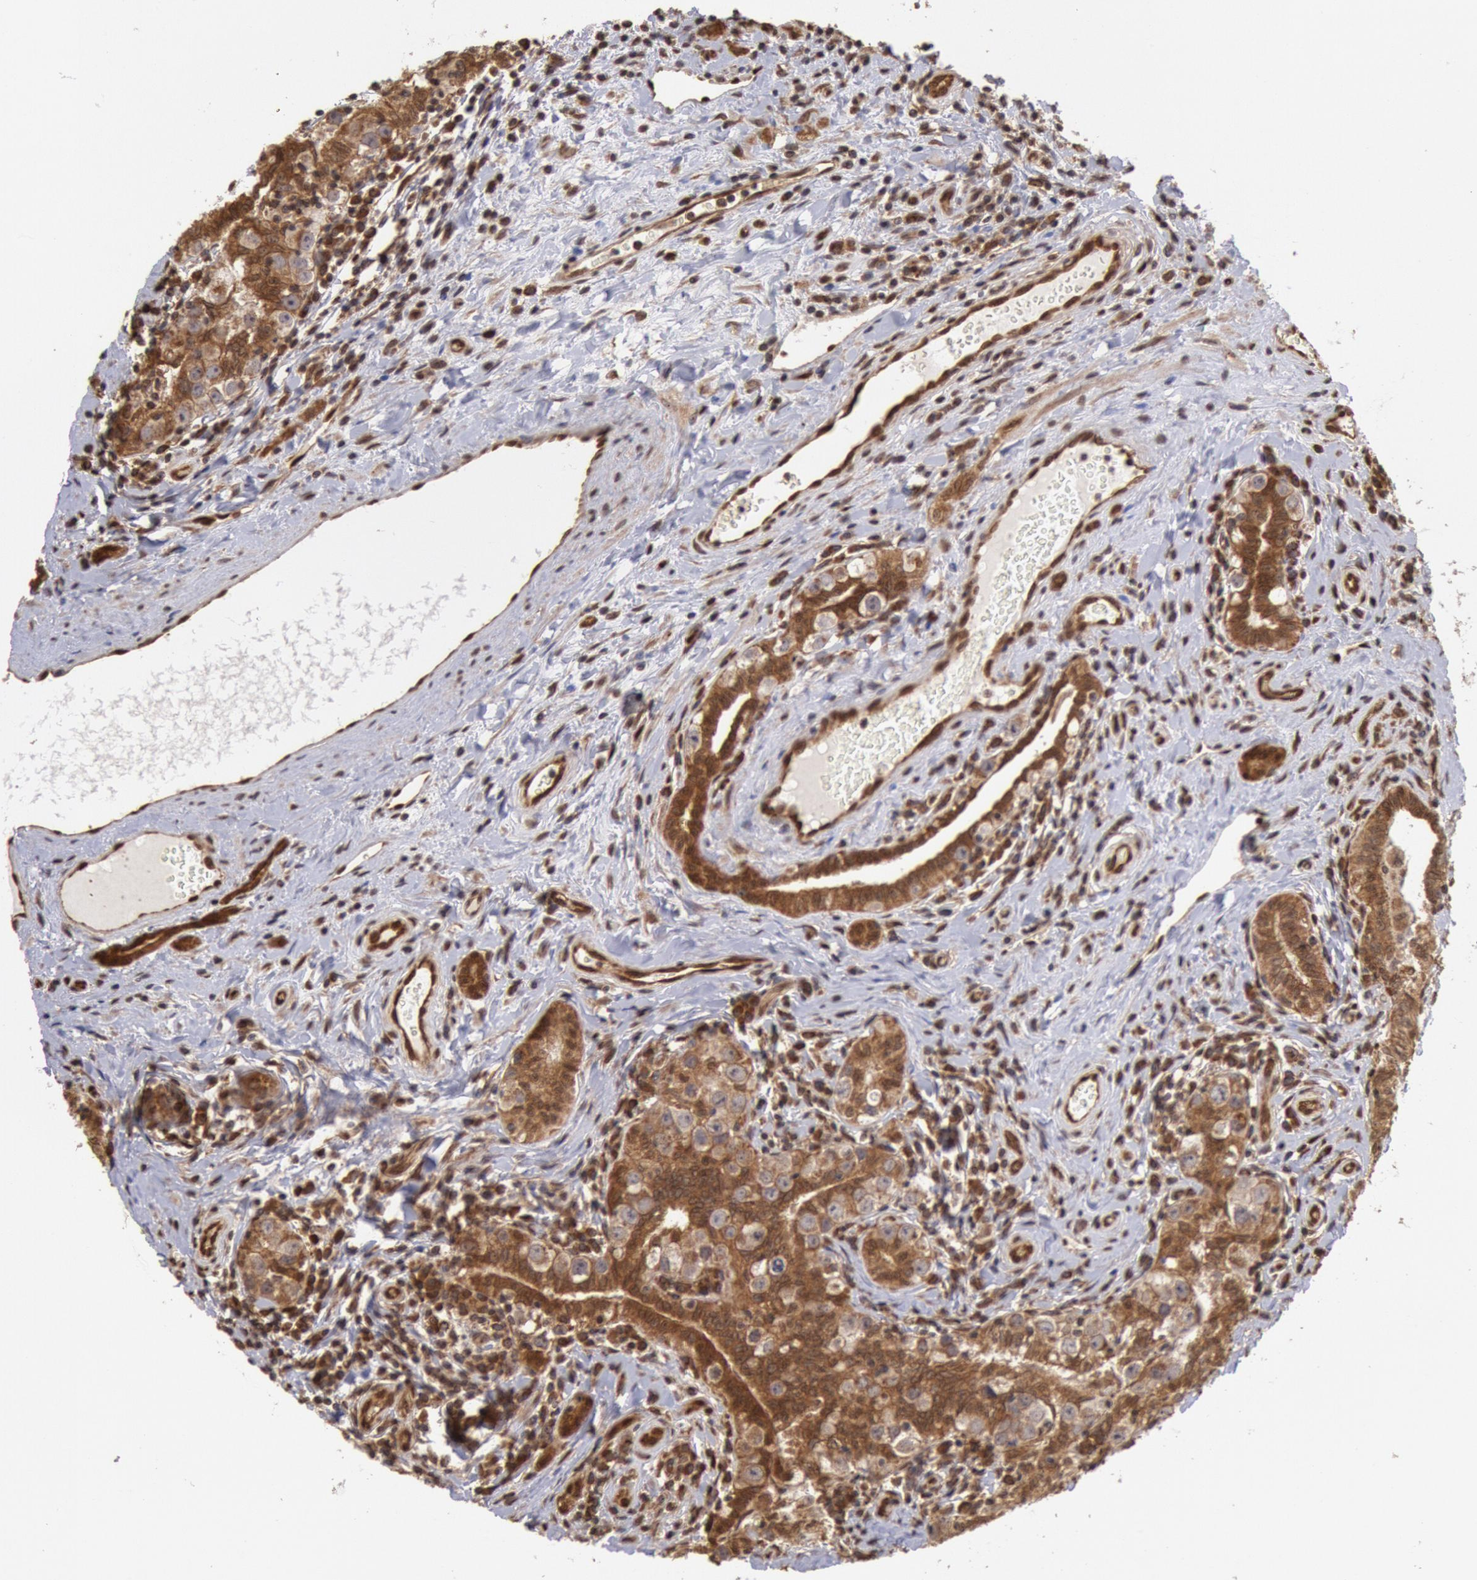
{"staining": {"intensity": "moderate", "quantity": "25%-75%", "location": "cytoplasmic/membranous"}, "tissue": "testis cancer", "cell_type": "Tumor cells", "image_type": "cancer", "snomed": [{"axis": "morphology", "description": "Seminoma, NOS"}, {"axis": "topography", "description": "Testis"}], "caption": "High-power microscopy captured an IHC photomicrograph of testis cancer, revealing moderate cytoplasmic/membranous positivity in about 25%-75% of tumor cells.", "gene": "STX17", "patient": {"sex": "male", "age": 32}}